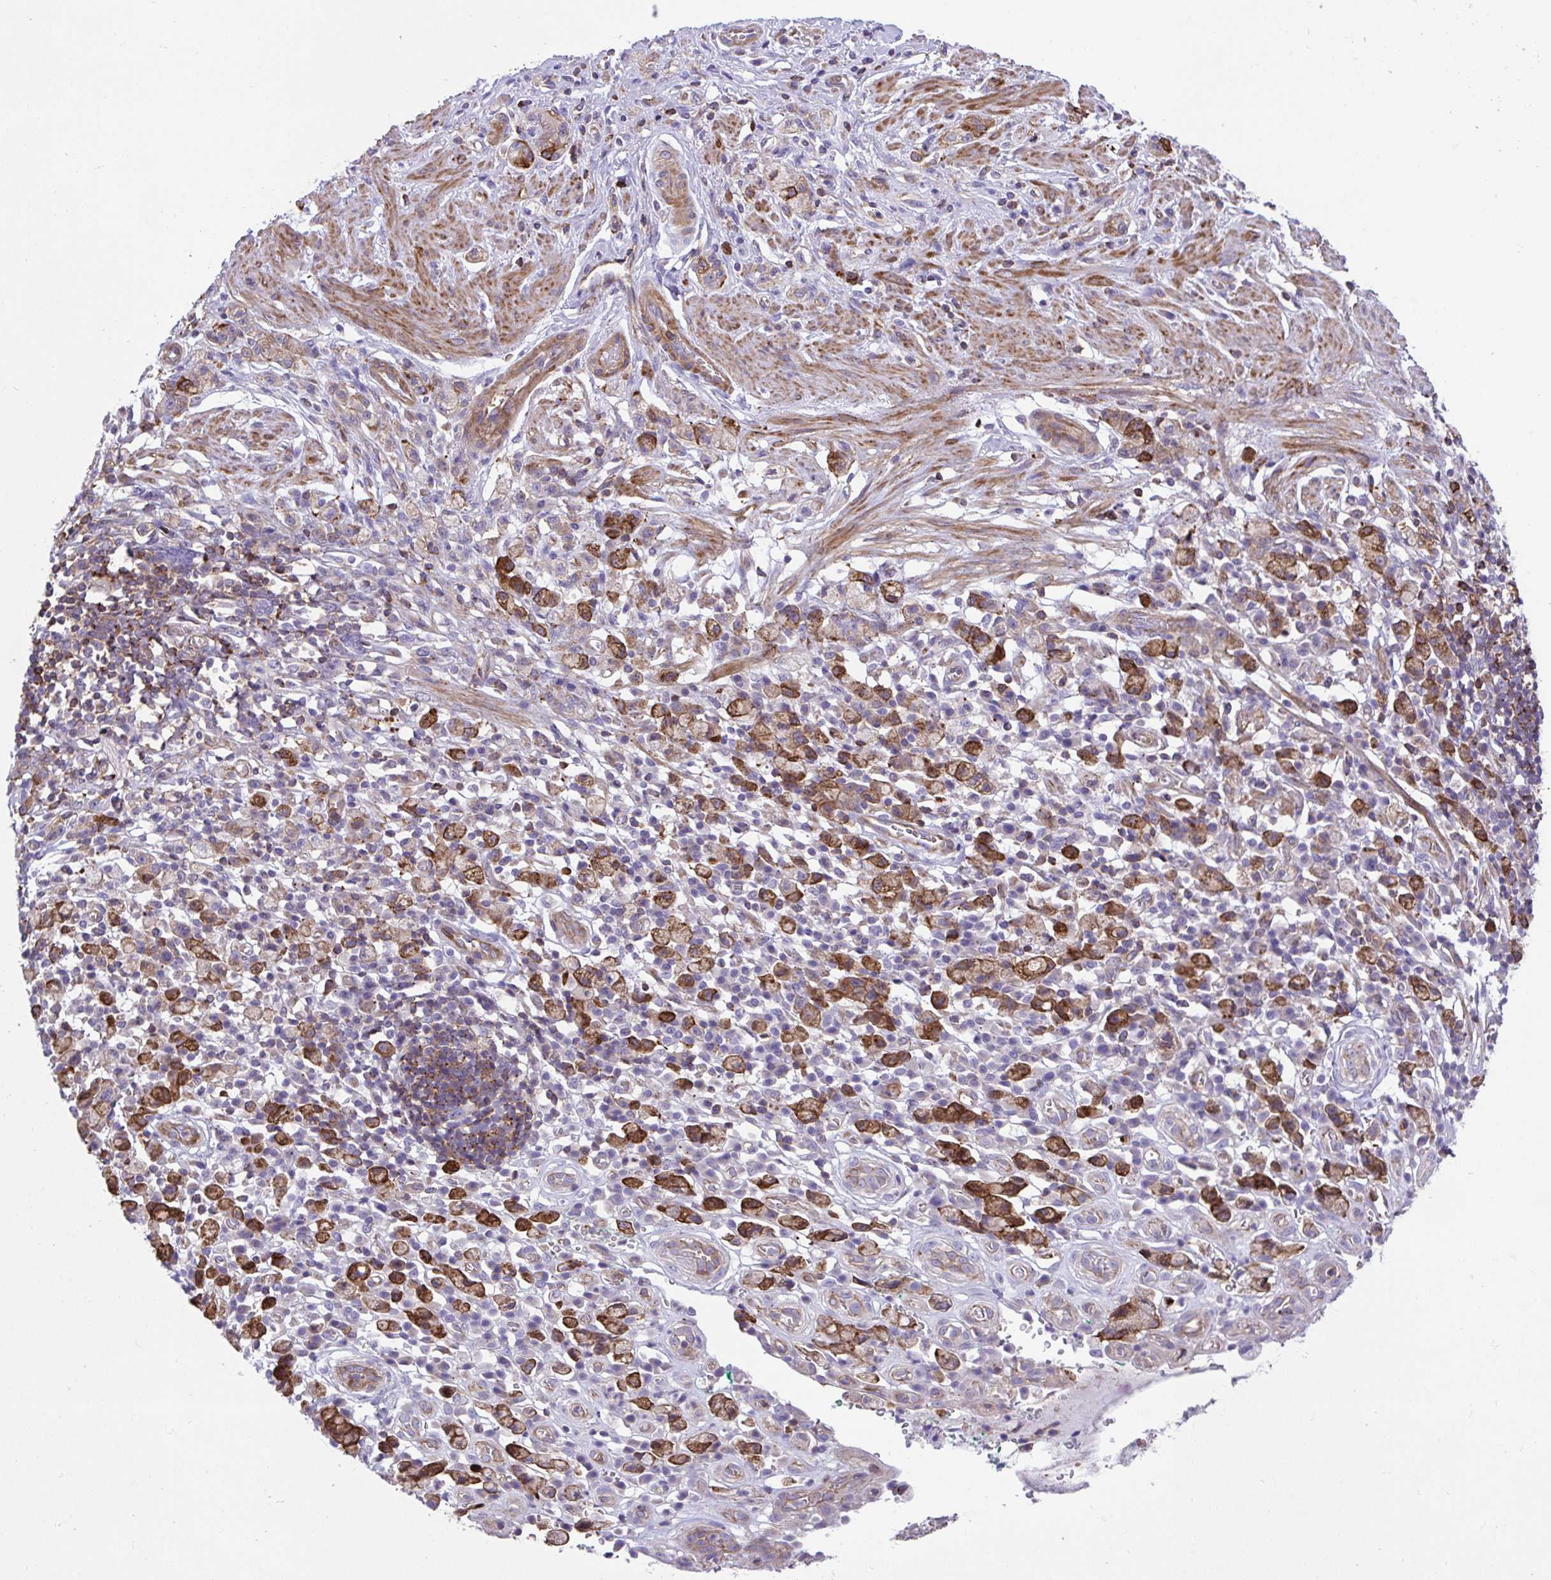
{"staining": {"intensity": "strong", "quantity": ">75%", "location": "cytoplasmic/membranous"}, "tissue": "stomach cancer", "cell_type": "Tumor cells", "image_type": "cancer", "snomed": [{"axis": "morphology", "description": "Adenocarcinoma, NOS"}, {"axis": "topography", "description": "Stomach"}], "caption": "A high-resolution image shows IHC staining of stomach cancer, which exhibits strong cytoplasmic/membranous expression in approximately >75% of tumor cells.", "gene": "PPIH", "patient": {"sex": "male", "age": 77}}